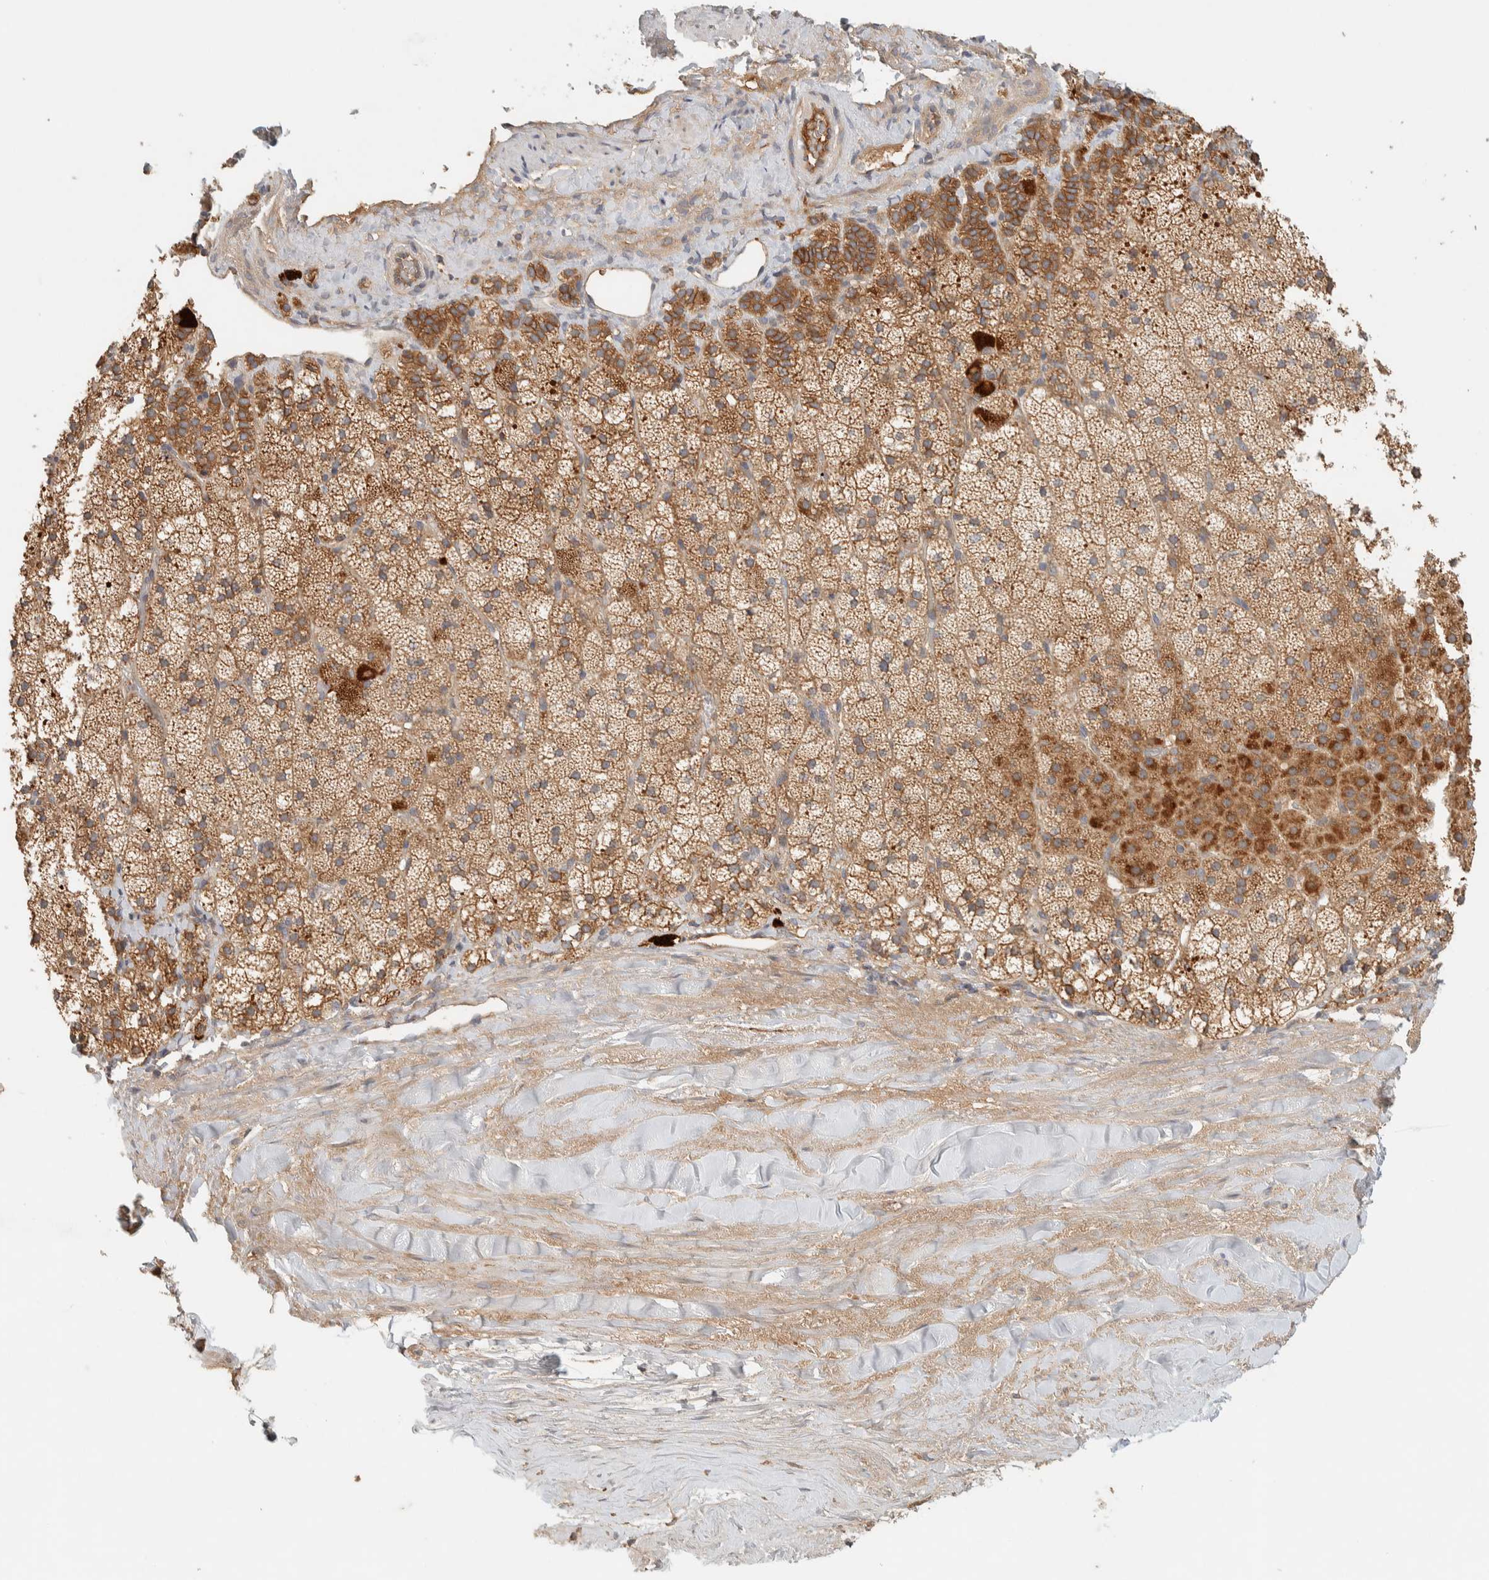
{"staining": {"intensity": "moderate", "quantity": ">75%", "location": "cytoplasmic/membranous"}, "tissue": "adrenal gland", "cell_type": "Glandular cells", "image_type": "normal", "snomed": [{"axis": "morphology", "description": "Normal tissue, NOS"}, {"axis": "topography", "description": "Adrenal gland"}], "caption": "Immunohistochemical staining of normal human adrenal gland exhibits moderate cytoplasmic/membranous protein expression in about >75% of glandular cells.", "gene": "FAM167A", "patient": {"sex": "male", "age": 35}}